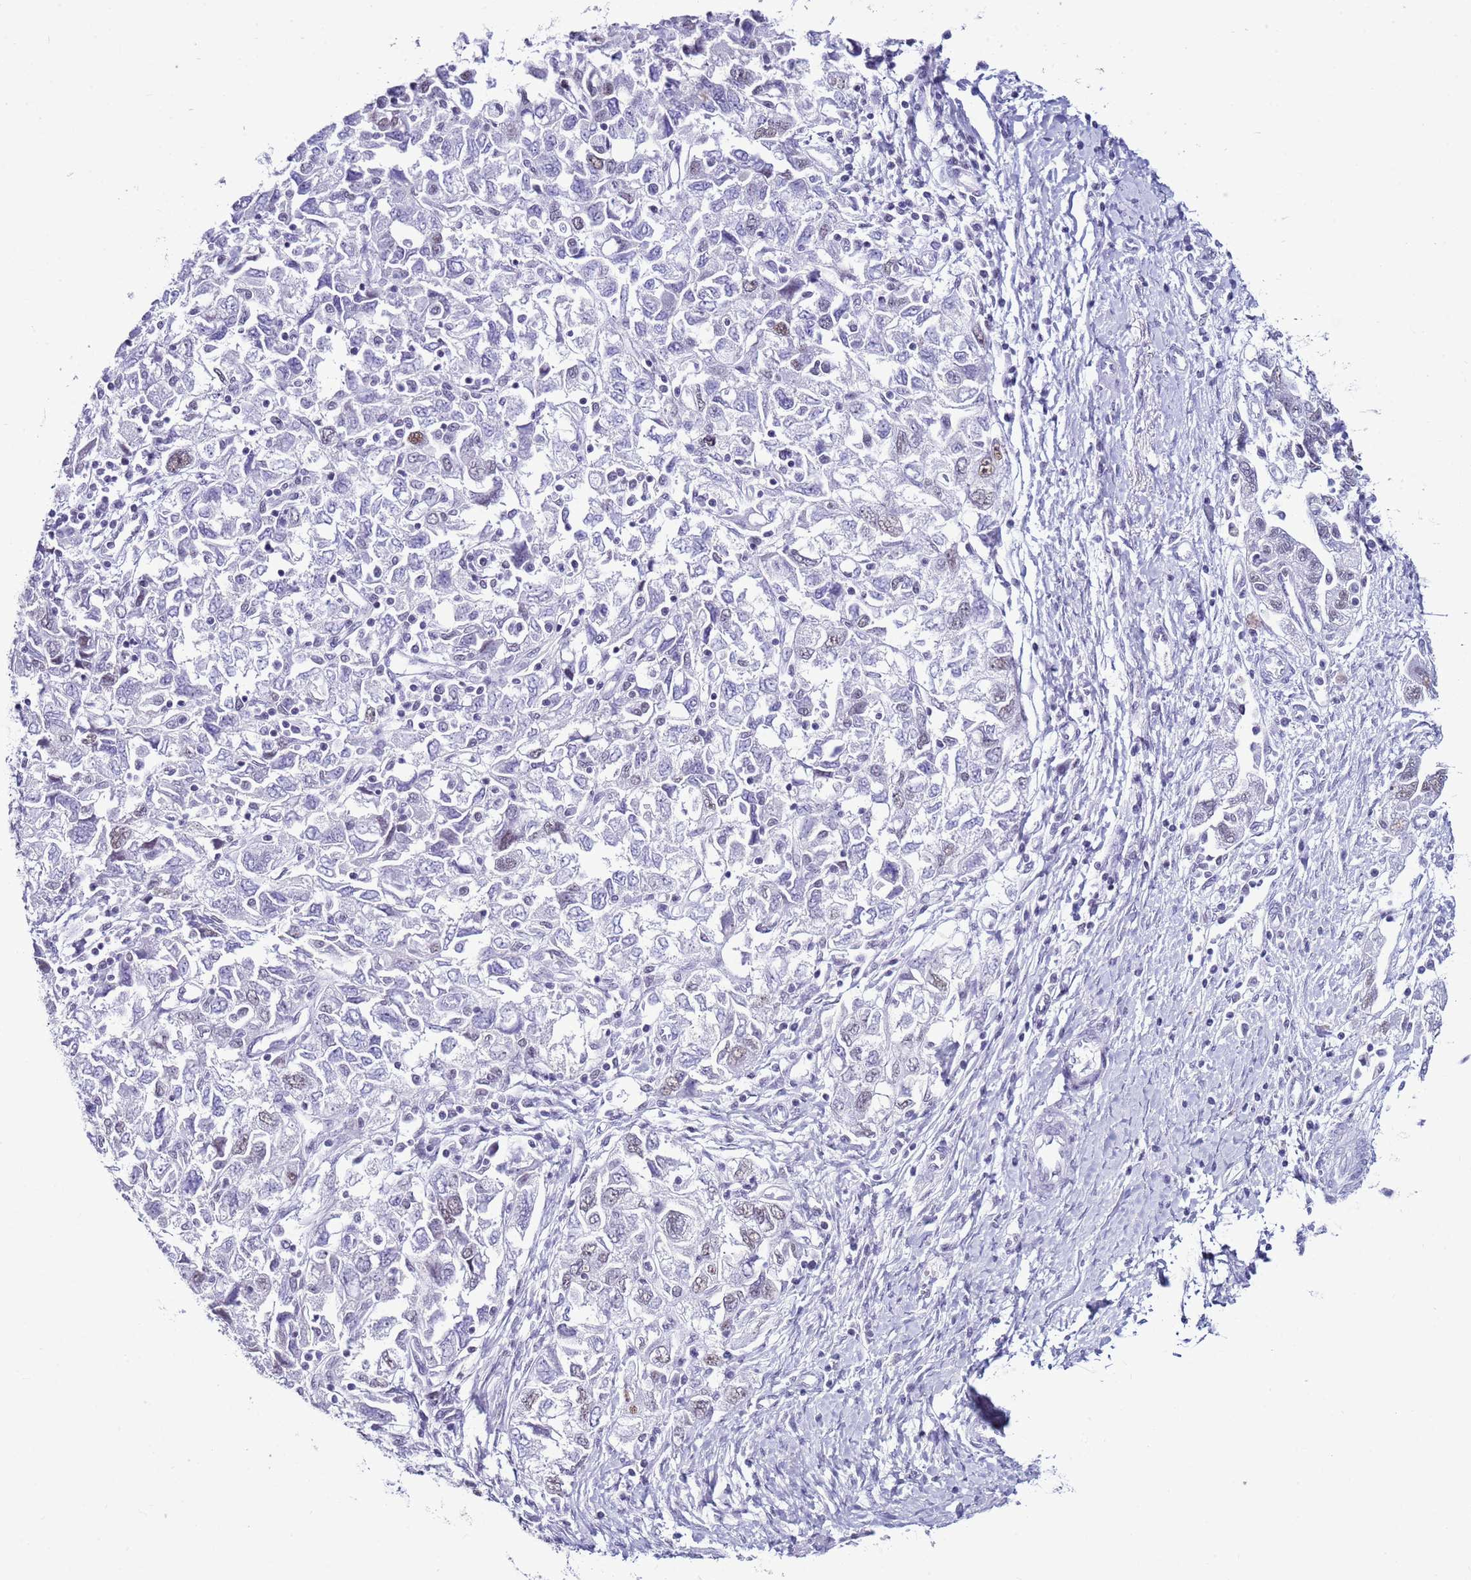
{"staining": {"intensity": "weak", "quantity": "<25%", "location": "nuclear"}, "tissue": "ovarian cancer", "cell_type": "Tumor cells", "image_type": "cancer", "snomed": [{"axis": "morphology", "description": "Carcinoma, NOS"}, {"axis": "morphology", "description": "Cystadenocarcinoma, serous, NOS"}, {"axis": "topography", "description": "Ovary"}], "caption": "Immunohistochemistry (IHC) photomicrograph of ovarian carcinoma stained for a protein (brown), which displays no staining in tumor cells.", "gene": "DHX15", "patient": {"sex": "female", "age": 69}}